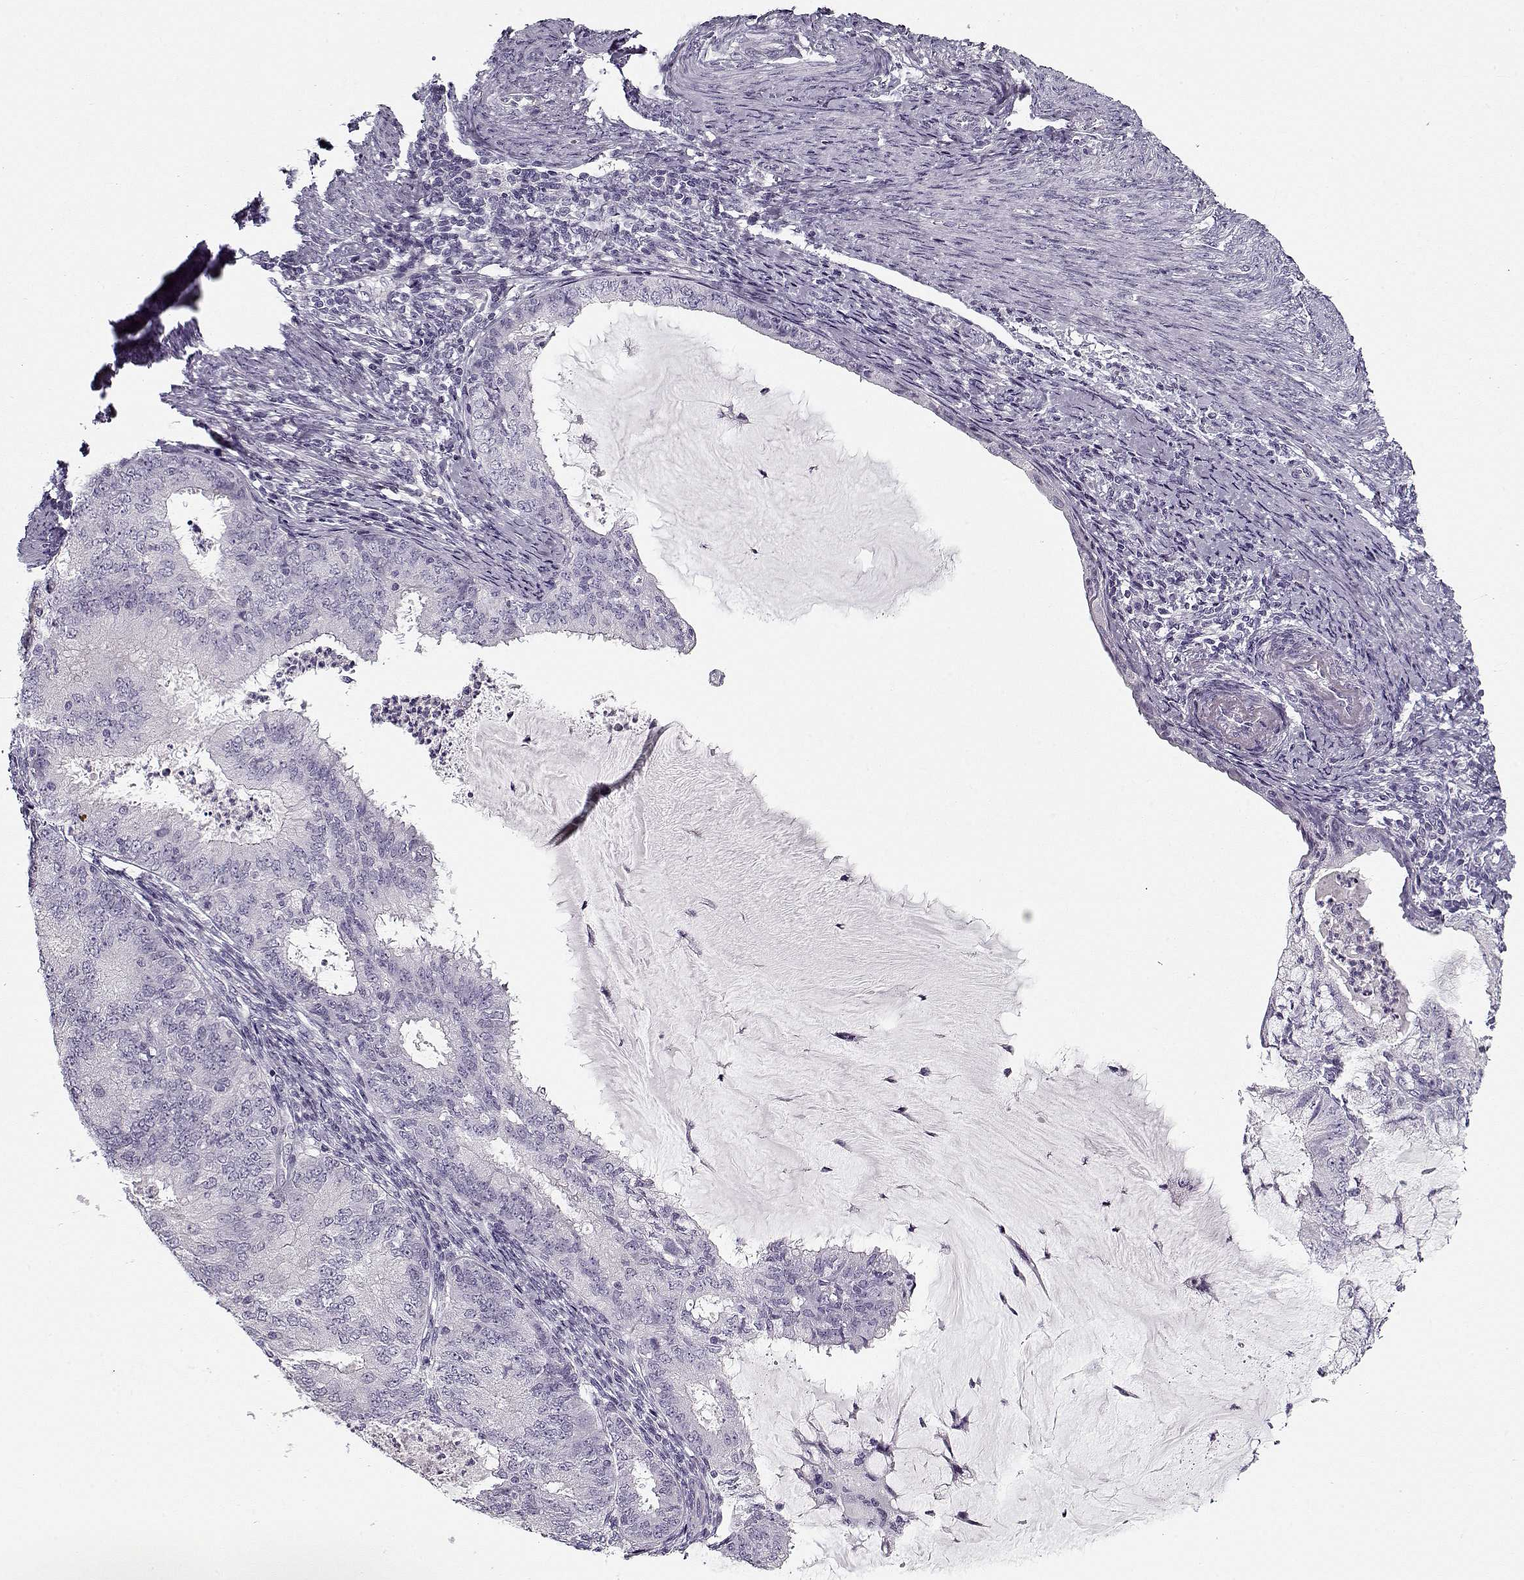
{"staining": {"intensity": "negative", "quantity": "none", "location": "none"}, "tissue": "endometrial cancer", "cell_type": "Tumor cells", "image_type": "cancer", "snomed": [{"axis": "morphology", "description": "Adenocarcinoma, NOS"}, {"axis": "topography", "description": "Endometrium"}], "caption": "Tumor cells are negative for brown protein staining in endometrial adenocarcinoma.", "gene": "CCDC136", "patient": {"sex": "female", "age": 57}}